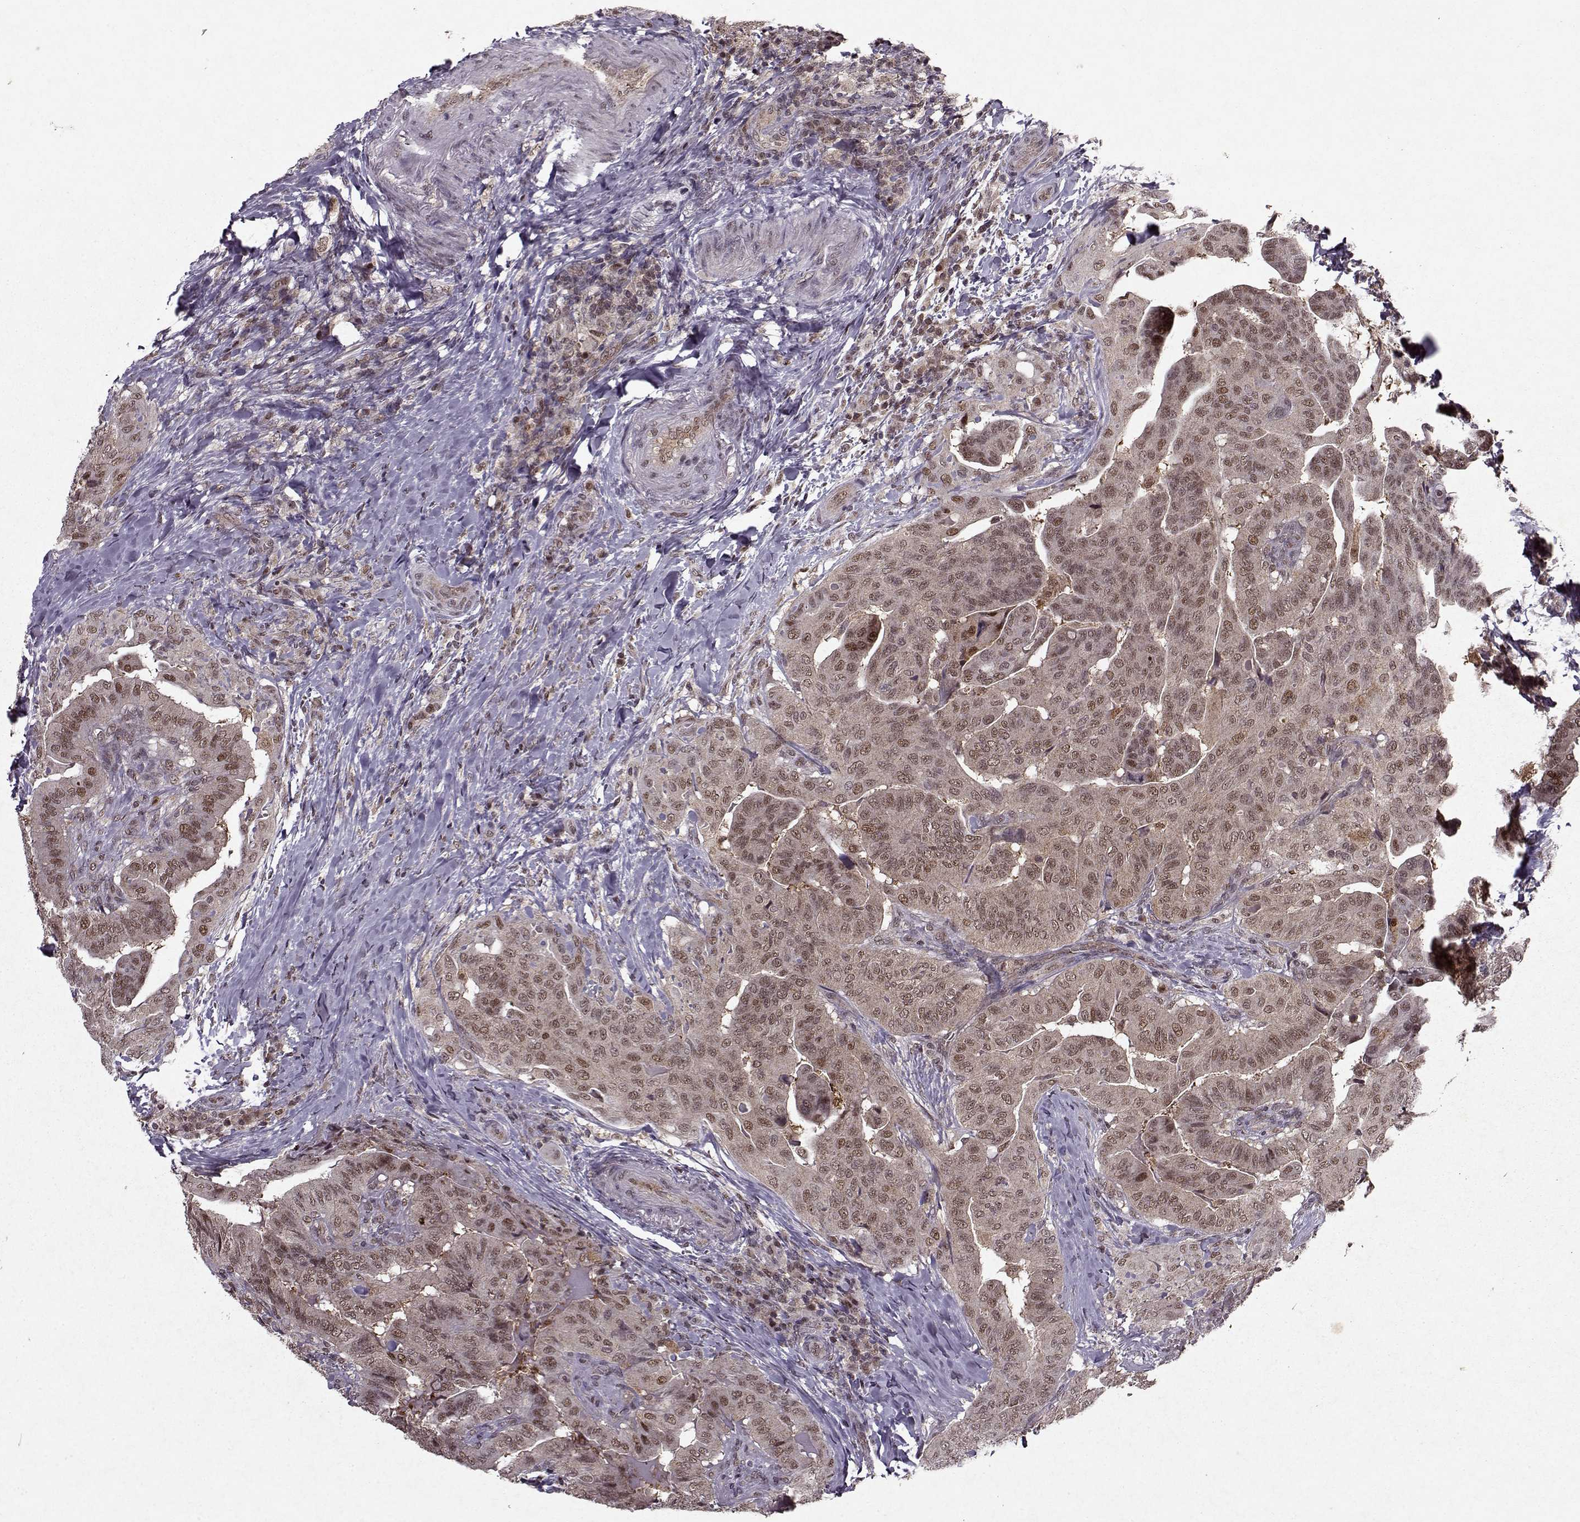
{"staining": {"intensity": "weak", "quantity": ">75%", "location": "nuclear"}, "tissue": "thyroid cancer", "cell_type": "Tumor cells", "image_type": "cancer", "snomed": [{"axis": "morphology", "description": "Papillary adenocarcinoma, NOS"}, {"axis": "topography", "description": "Thyroid gland"}], "caption": "Immunohistochemistry (DAB) staining of human thyroid cancer shows weak nuclear protein staining in about >75% of tumor cells. The staining was performed using DAB (3,3'-diaminobenzidine) to visualize the protein expression in brown, while the nuclei were stained in blue with hematoxylin (Magnification: 20x).", "gene": "PSMA7", "patient": {"sex": "female", "age": 68}}